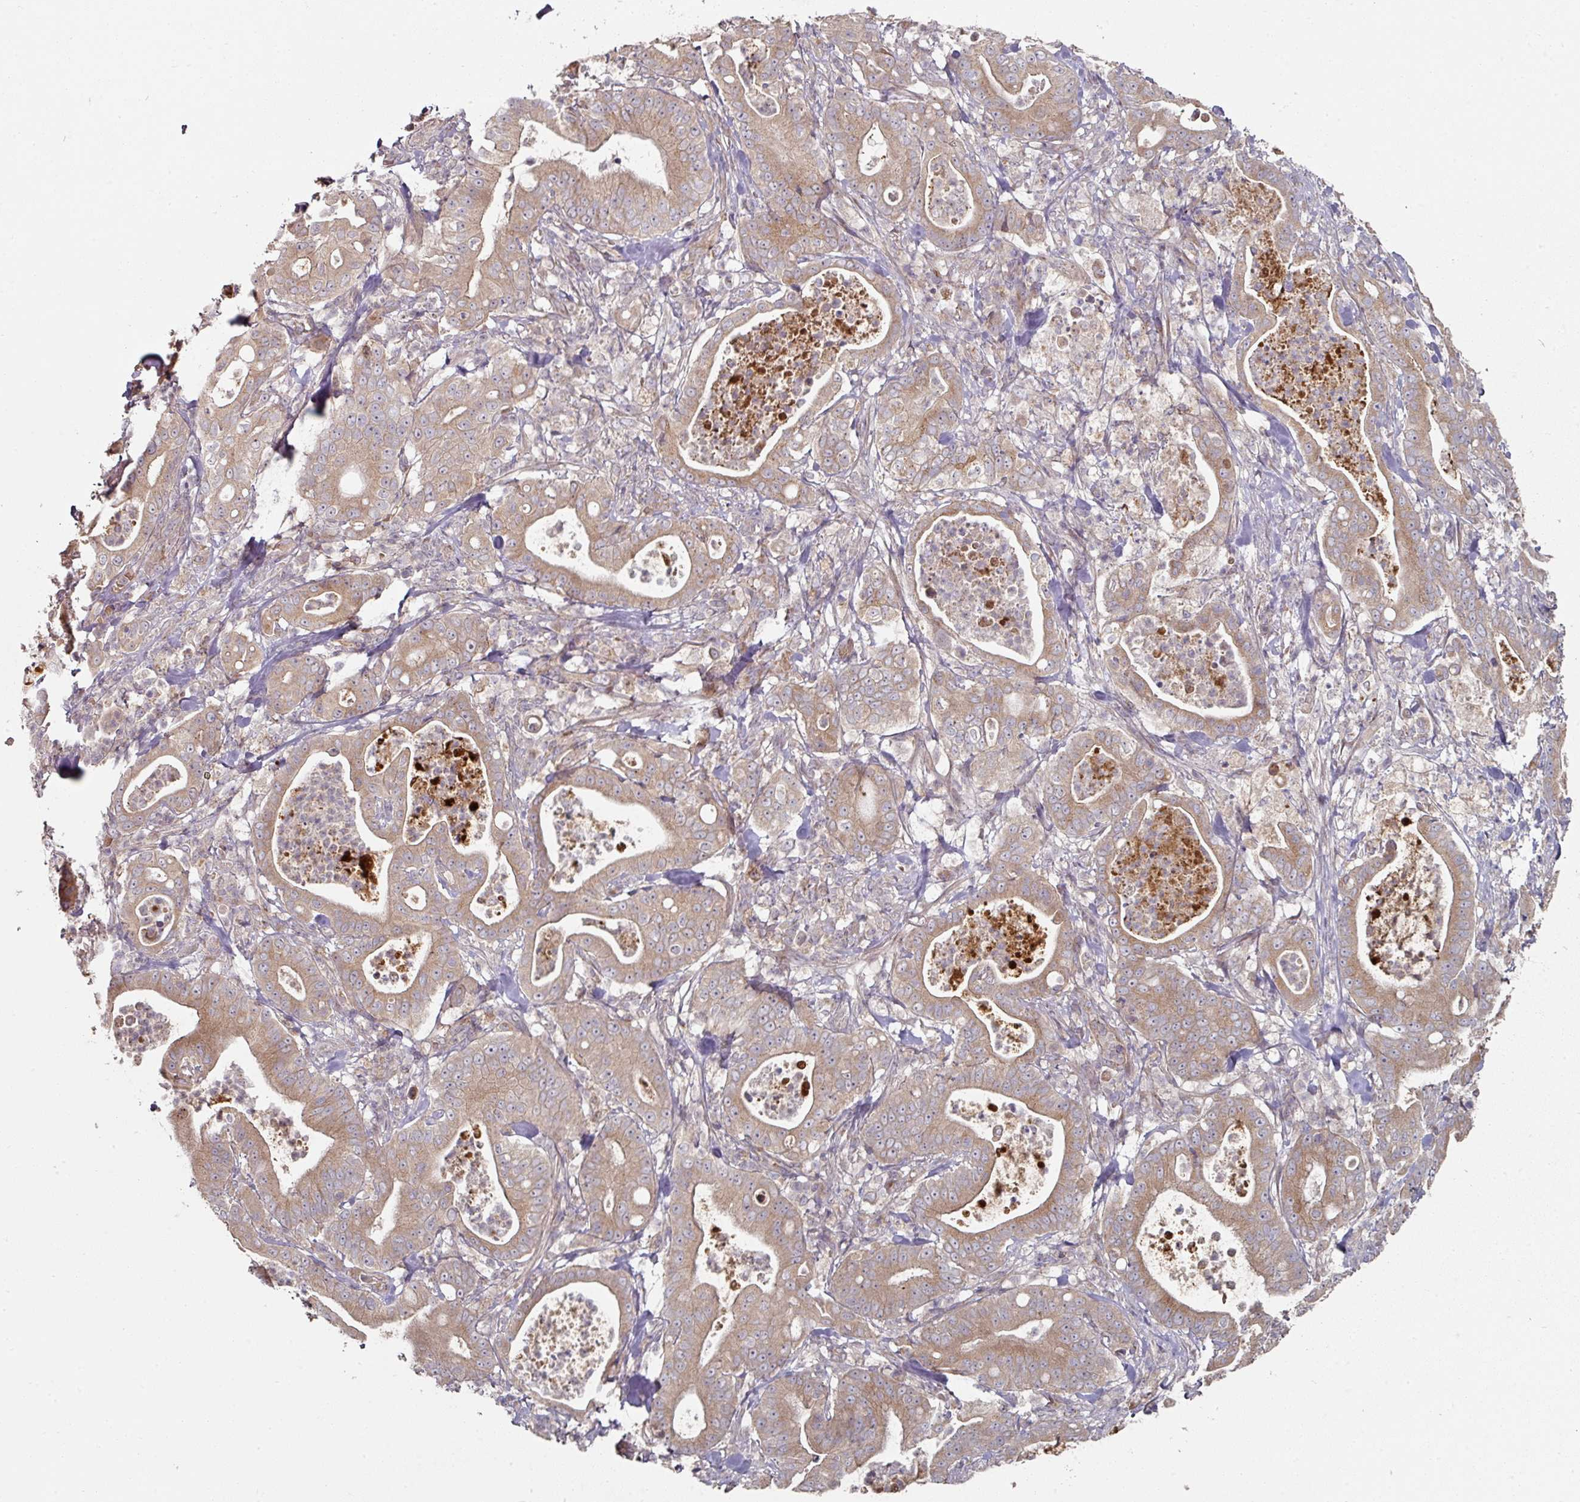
{"staining": {"intensity": "weak", "quantity": ">75%", "location": "cytoplasmic/membranous"}, "tissue": "pancreatic cancer", "cell_type": "Tumor cells", "image_type": "cancer", "snomed": [{"axis": "morphology", "description": "Adenocarcinoma, NOS"}, {"axis": "topography", "description": "Pancreas"}], "caption": "Immunohistochemical staining of pancreatic cancer (adenocarcinoma) displays low levels of weak cytoplasmic/membranous protein positivity in about >75% of tumor cells.", "gene": "DNAJC7", "patient": {"sex": "male", "age": 71}}